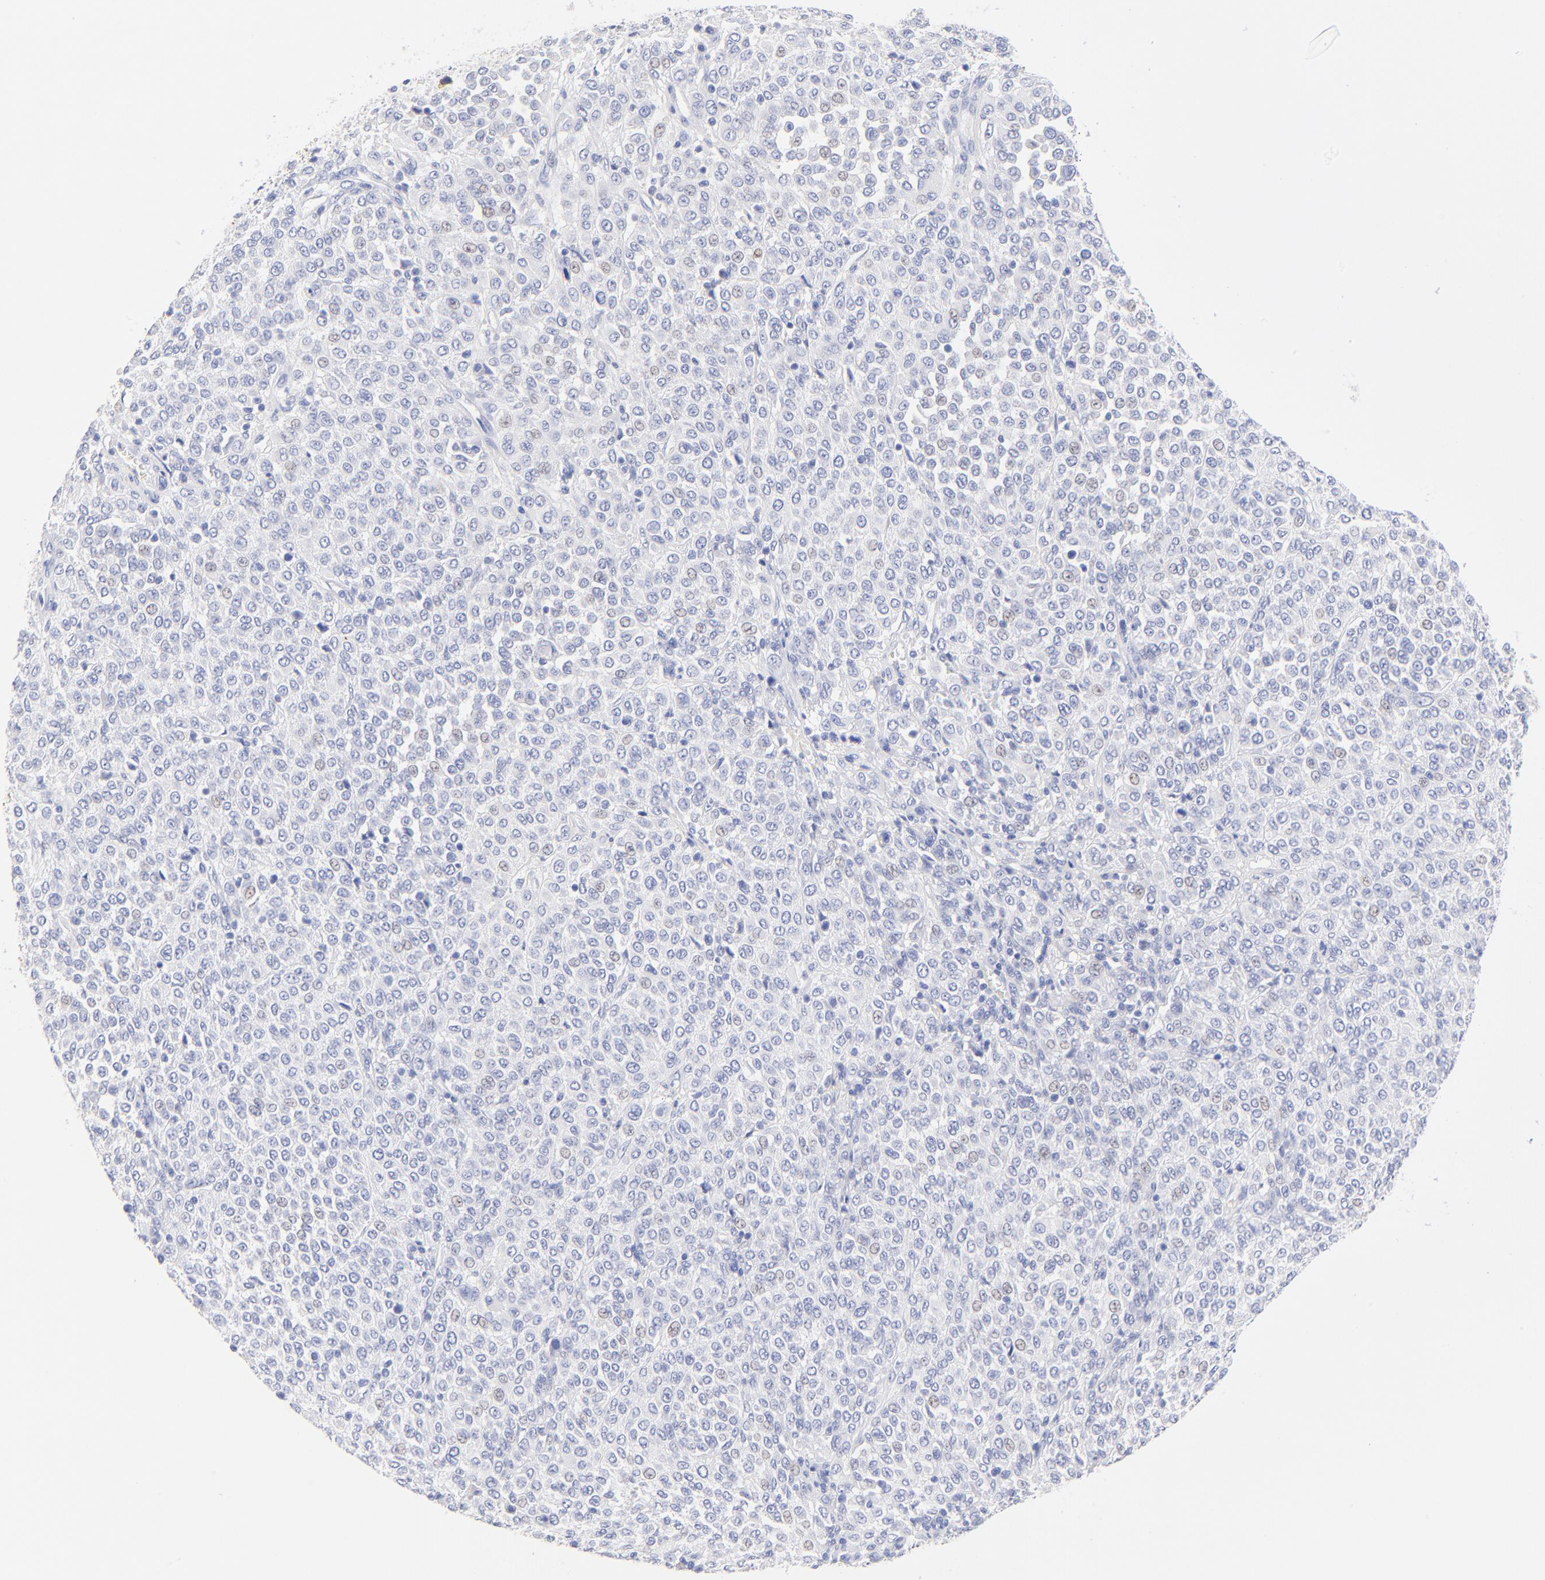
{"staining": {"intensity": "negative", "quantity": "none", "location": "none"}, "tissue": "melanoma", "cell_type": "Tumor cells", "image_type": "cancer", "snomed": [{"axis": "morphology", "description": "Malignant melanoma, Metastatic site"}, {"axis": "topography", "description": "Pancreas"}], "caption": "This is a micrograph of immunohistochemistry (IHC) staining of melanoma, which shows no staining in tumor cells.", "gene": "SULT4A1", "patient": {"sex": "female", "age": 30}}